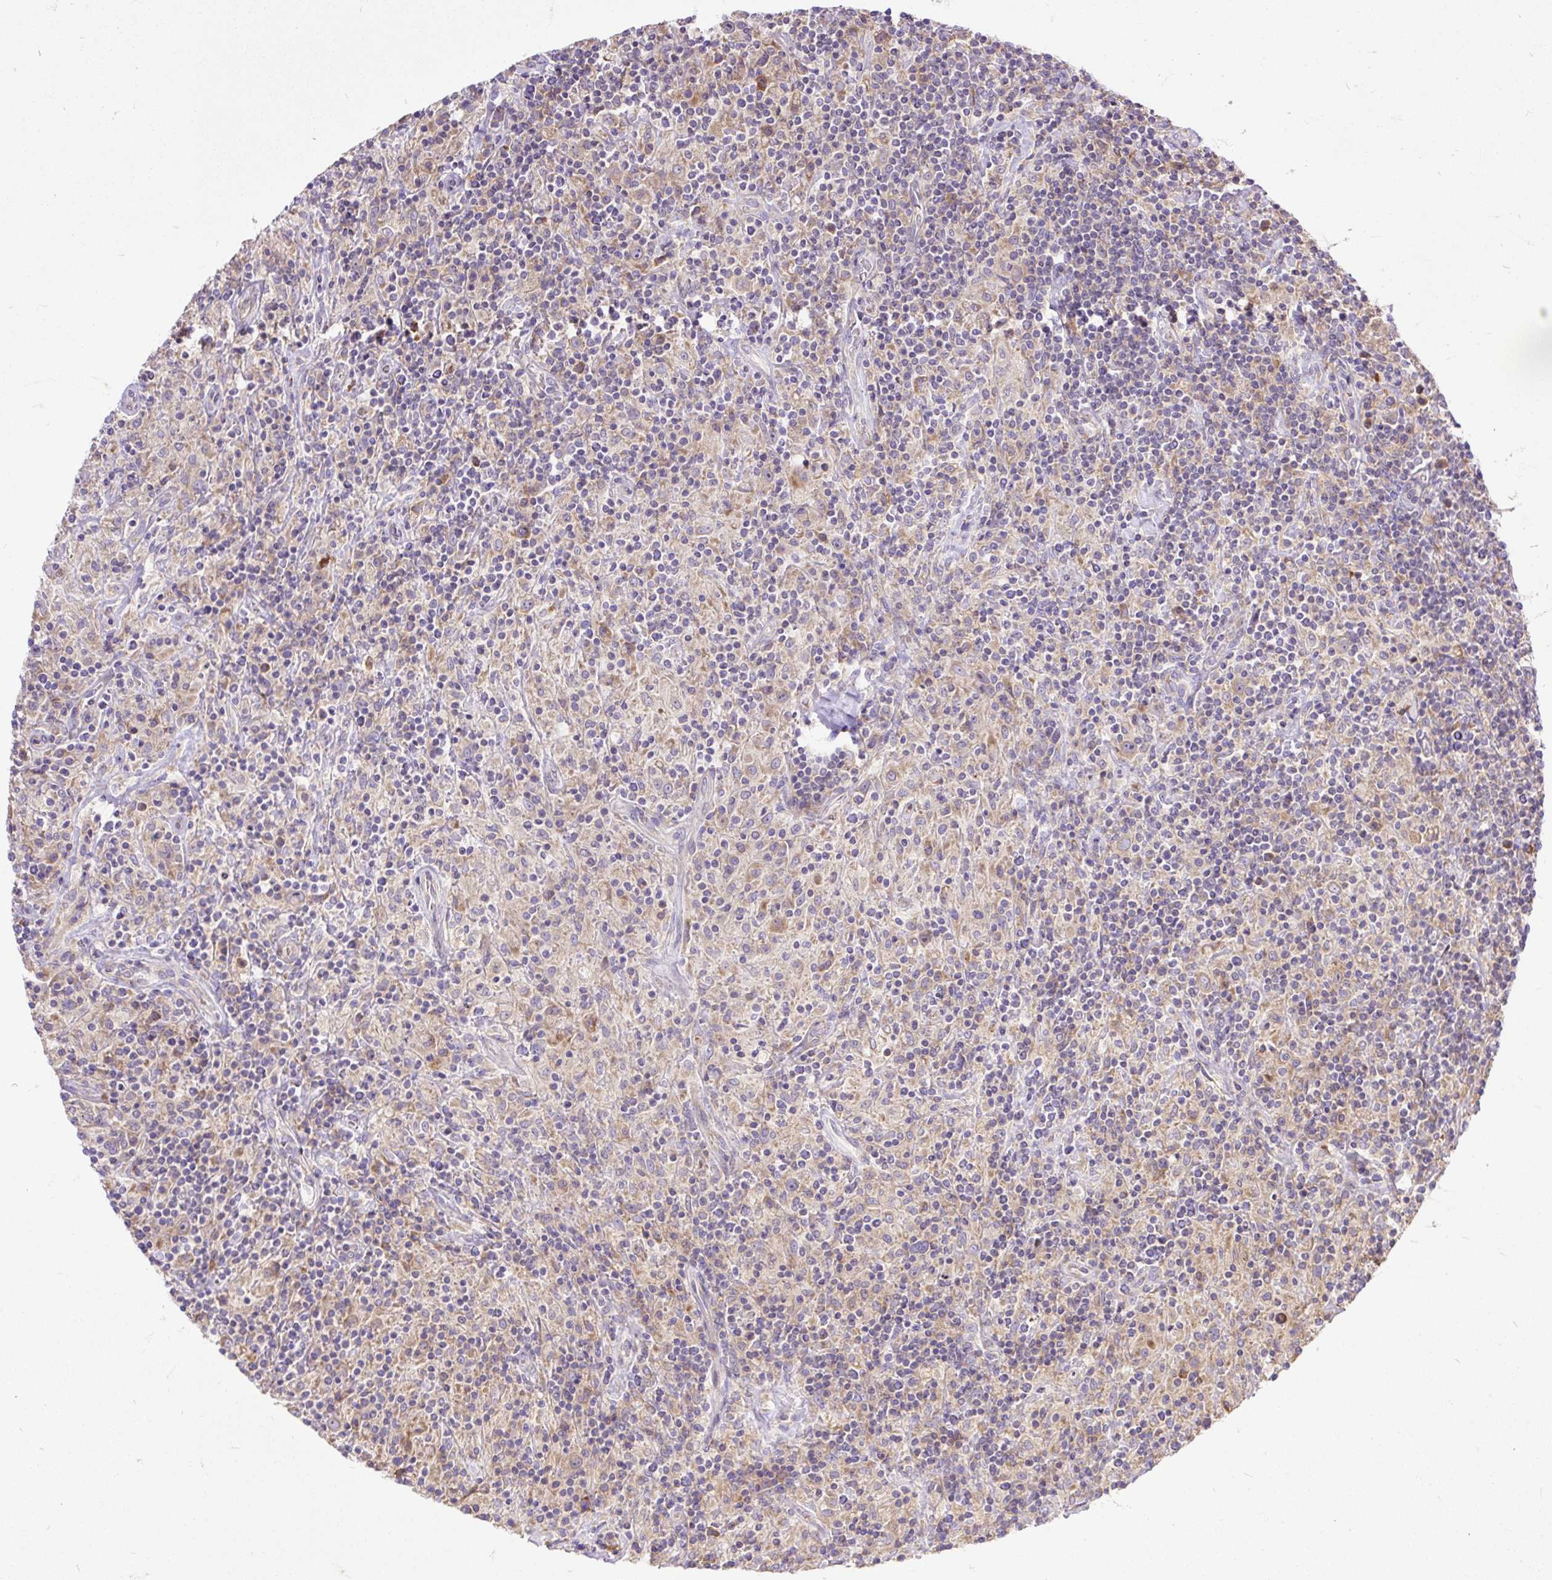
{"staining": {"intensity": "weak", "quantity": ">75%", "location": "cytoplasmic/membranous"}, "tissue": "lymphoma", "cell_type": "Tumor cells", "image_type": "cancer", "snomed": [{"axis": "morphology", "description": "Hodgkin's disease, NOS"}, {"axis": "topography", "description": "Lymph node"}], "caption": "Approximately >75% of tumor cells in Hodgkin's disease display weak cytoplasmic/membranous protein expression as visualized by brown immunohistochemical staining.", "gene": "RPS5", "patient": {"sex": "male", "age": 70}}